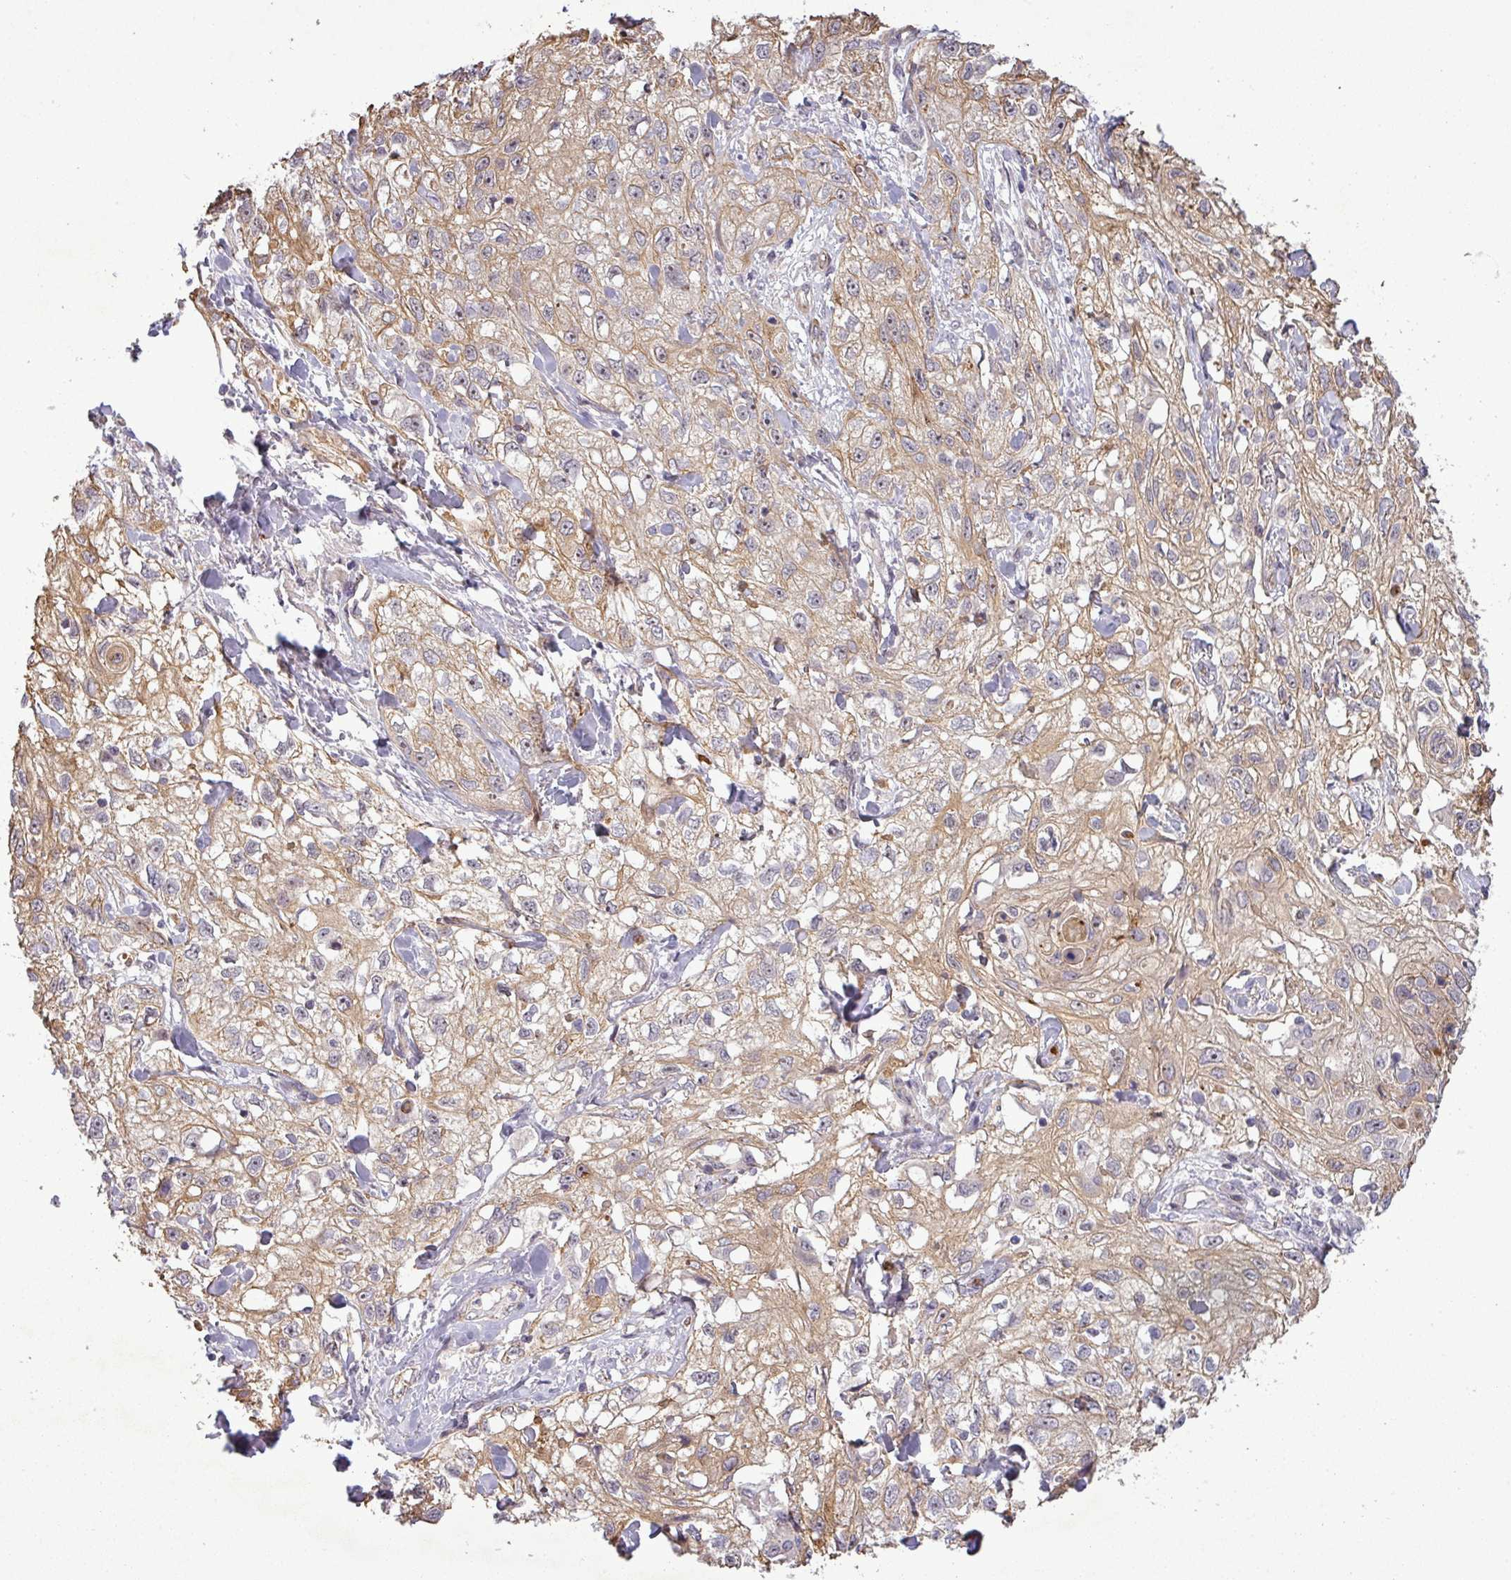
{"staining": {"intensity": "moderate", "quantity": ">75%", "location": "cytoplasmic/membranous"}, "tissue": "skin cancer", "cell_type": "Tumor cells", "image_type": "cancer", "snomed": [{"axis": "morphology", "description": "Squamous cell carcinoma, NOS"}, {"axis": "topography", "description": "Skin"}, {"axis": "topography", "description": "Vulva"}], "caption": "Skin cancer stained for a protein (brown) displays moderate cytoplasmic/membranous positive positivity in approximately >75% of tumor cells.", "gene": "PCDH1", "patient": {"sex": "female", "age": 86}}